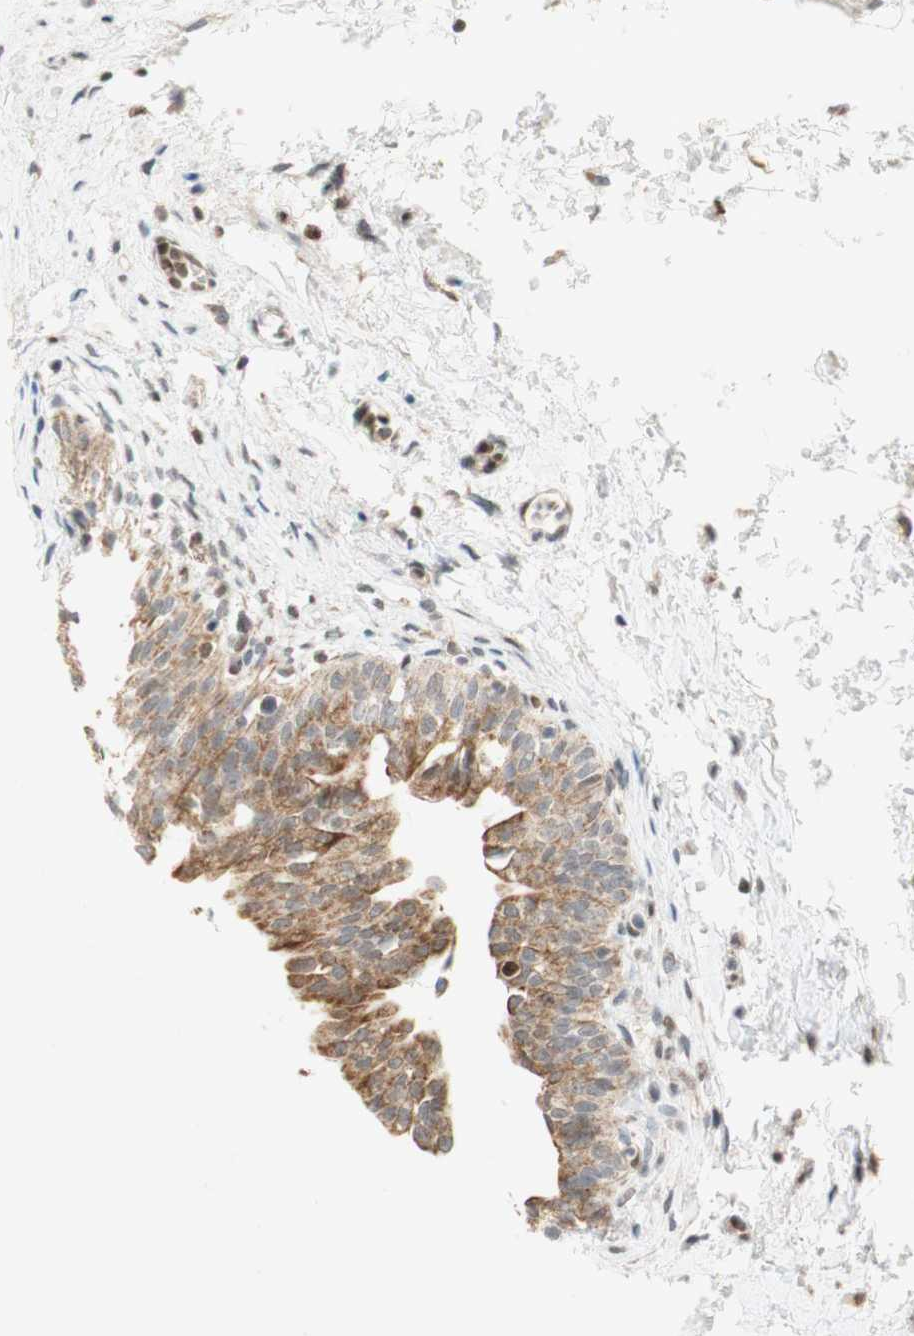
{"staining": {"intensity": "moderate", "quantity": "25%-75%", "location": "cytoplasmic/membranous,nuclear"}, "tissue": "urinary bladder", "cell_type": "Urothelial cells", "image_type": "normal", "snomed": [{"axis": "morphology", "description": "Normal tissue, NOS"}, {"axis": "topography", "description": "Urinary bladder"}], "caption": "Urinary bladder stained for a protein exhibits moderate cytoplasmic/membranous,nuclear positivity in urothelial cells. Ihc stains the protein of interest in brown and the nuclei are stained blue.", "gene": "DNMT3A", "patient": {"sex": "male", "age": 55}}